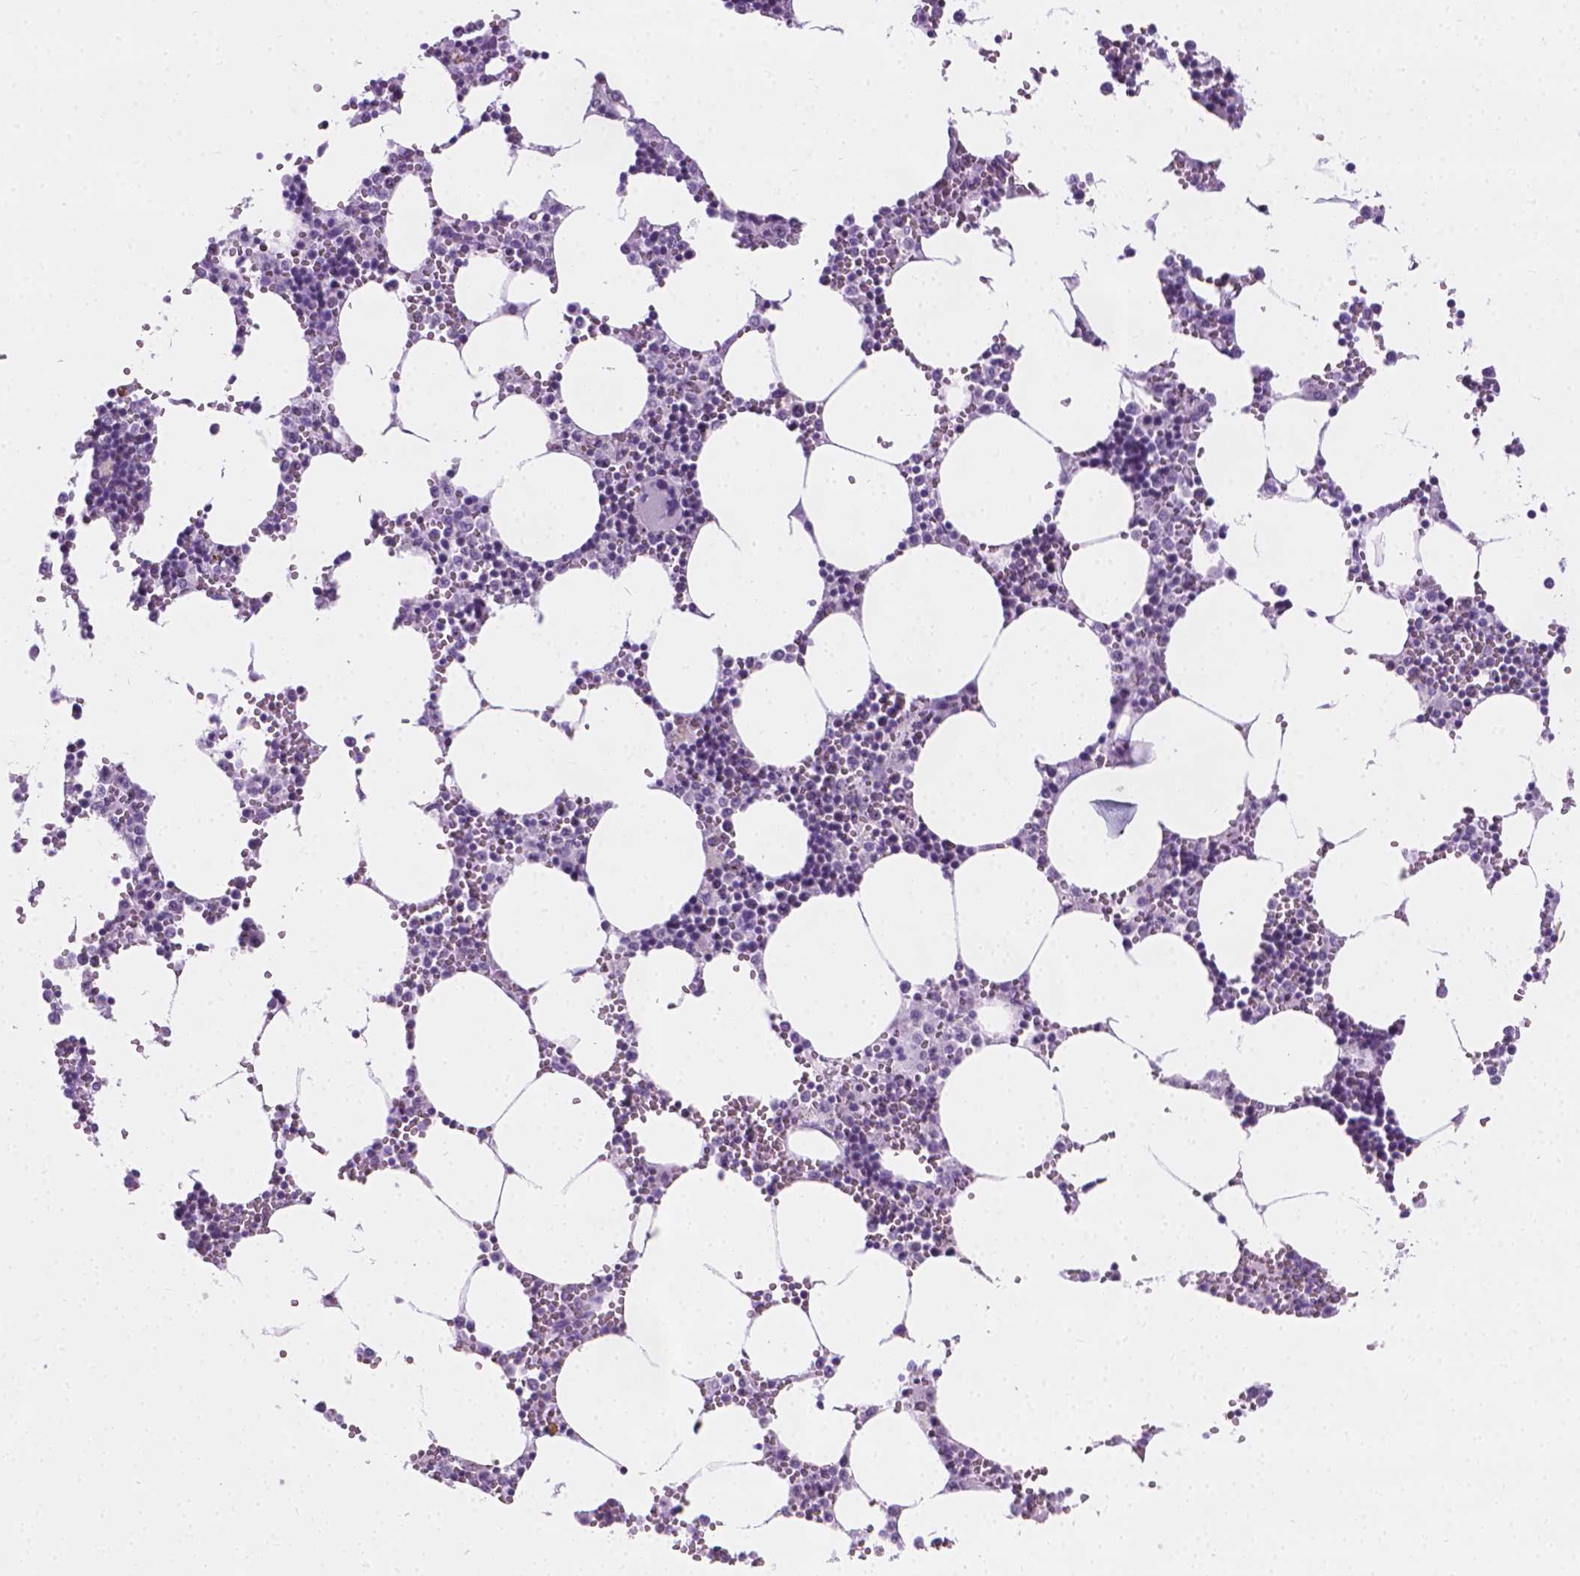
{"staining": {"intensity": "negative", "quantity": "none", "location": "none"}, "tissue": "bone marrow", "cell_type": "Hematopoietic cells", "image_type": "normal", "snomed": [{"axis": "morphology", "description": "Normal tissue, NOS"}, {"axis": "topography", "description": "Bone marrow"}], "caption": "A high-resolution image shows immunohistochemistry (IHC) staining of normal bone marrow, which shows no significant expression in hematopoietic cells. (DAB (3,3'-diaminobenzidine) immunohistochemistry visualized using brightfield microscopy, high magnification).", "gene": "NOL7", "patient": {"sex": "male", "age": 54}}